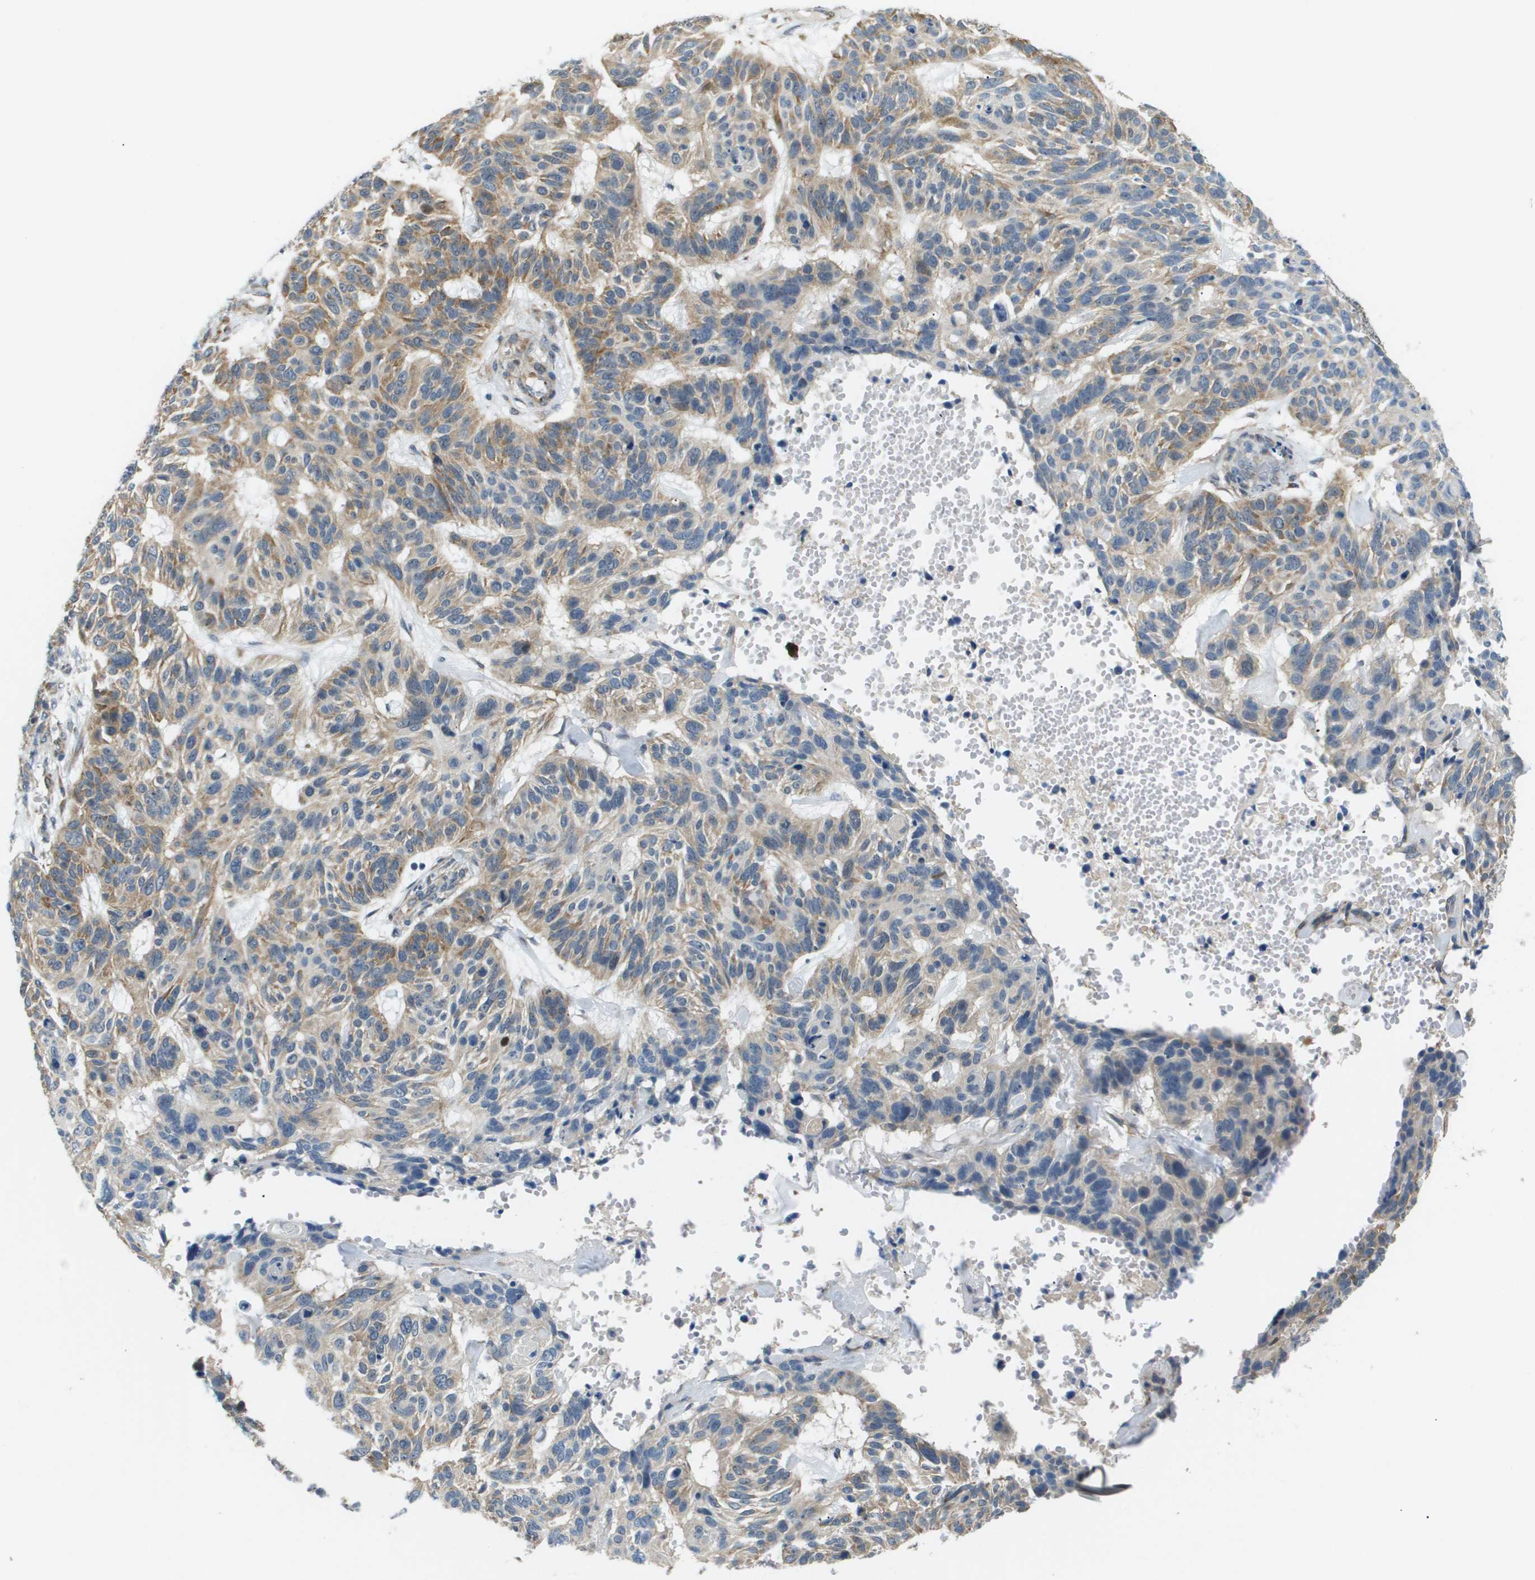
{"staining": {"intensity": "moderate", "quantity": ">75%", "location": "cytoplasmic/membranous"}, "tissue": "skin cancer", "cell_type": "Tumor cells", "image_type": "cancer", "snomed": [{"axis": "morphology", "description": "Basal cell carcinoma"}, {"axis": "topography", "description": "Skin"}], "caption": "Skin cancer tissue exhibits moderate cytoplasmic/membranous expression in approximately >75% of tumor cells", "gene": "OTUD5", "patient": {"sex": "male", "age": 85}}